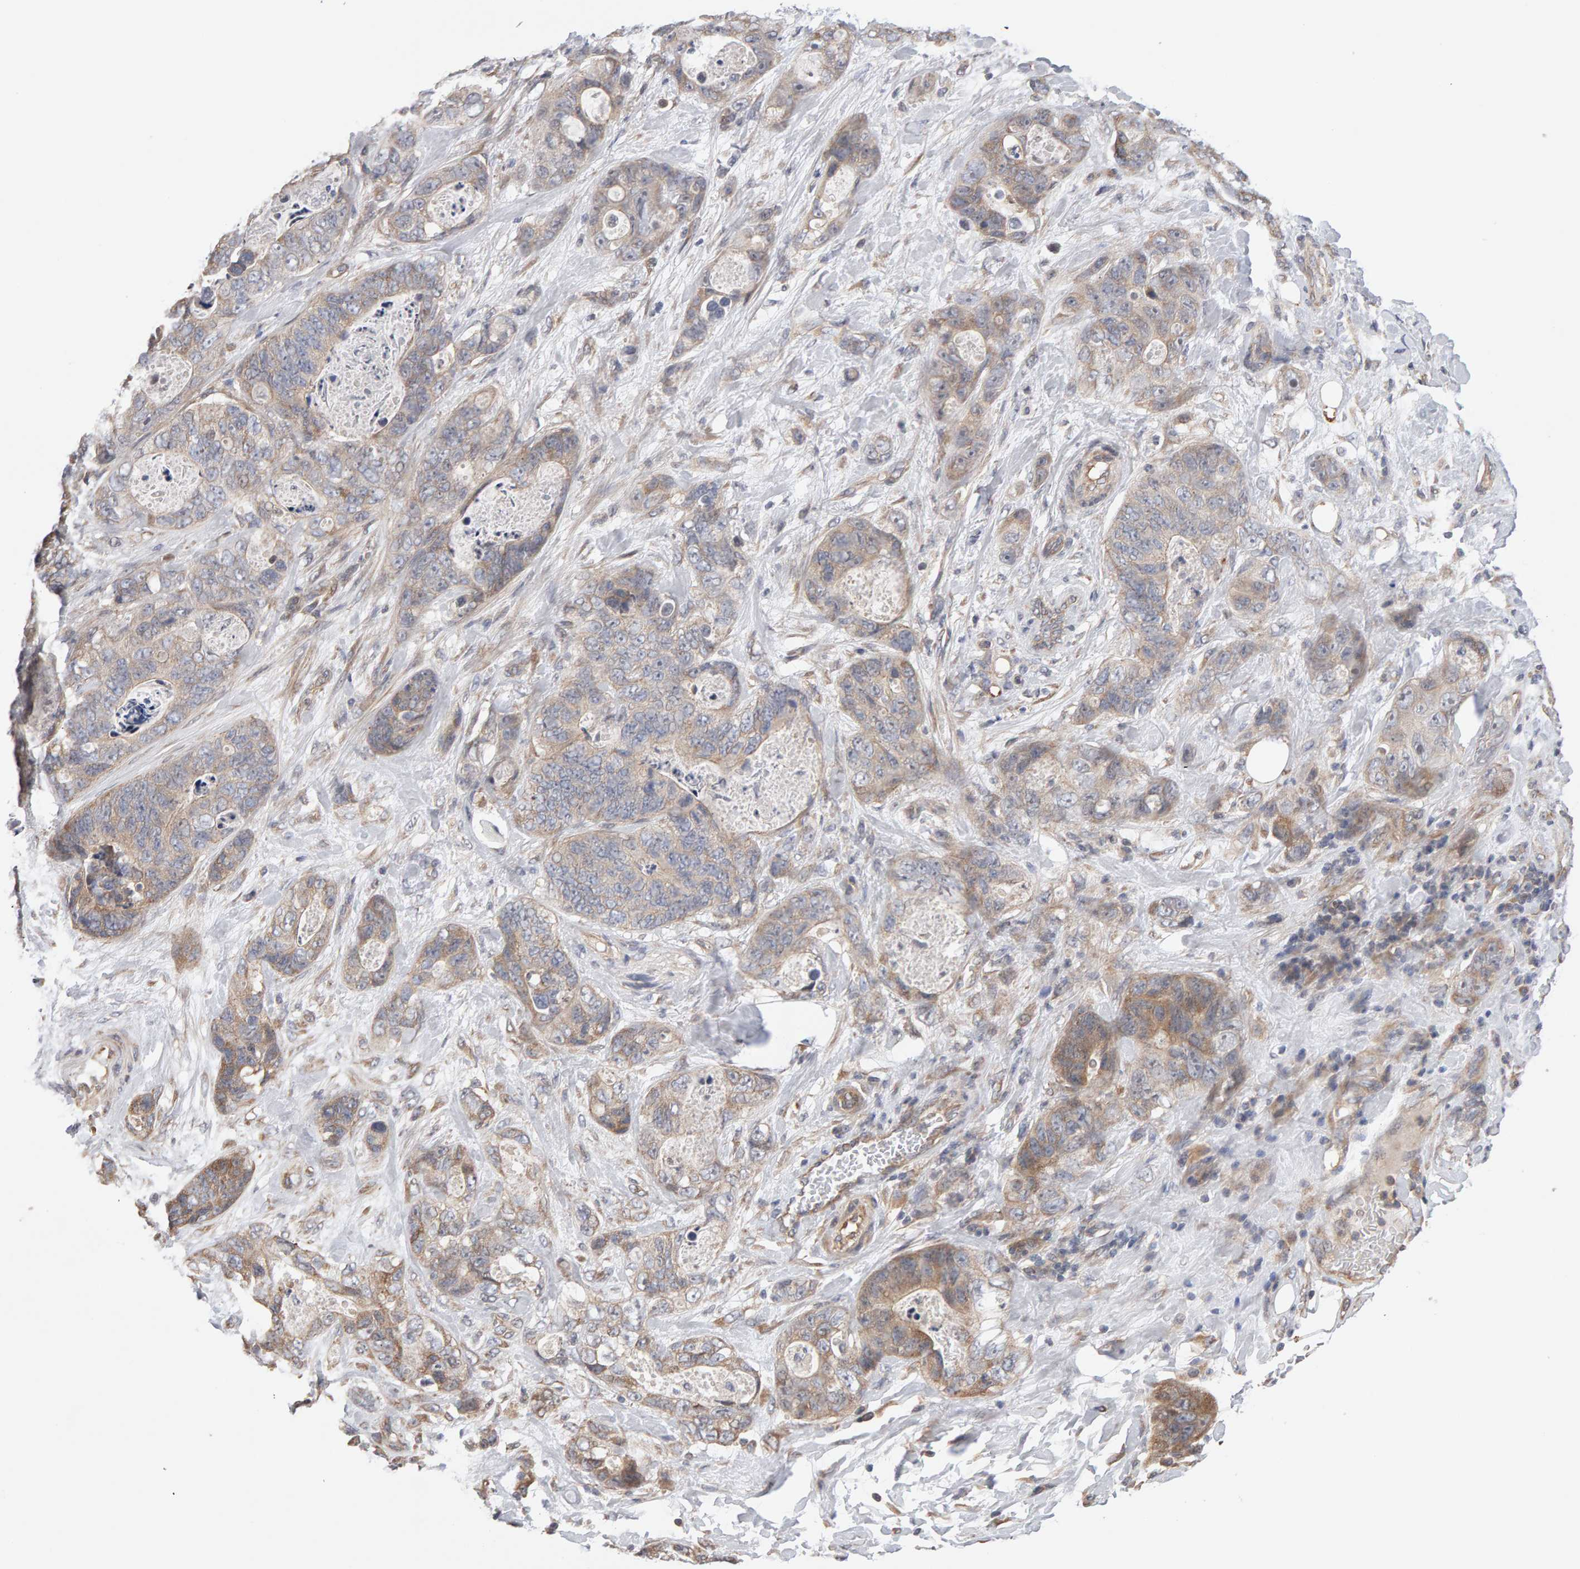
{"staining": {"intensity": "moderate", "quantity": "<25%", "location": "cytoplasmic/membranous"}, "tissue": "stomach cancer", "cell_type": "Tumor cells", "image_type": "cancer", "snomed": [{"axis": "morphology", "description": "Normal tissue, NOS"}, {"axis": "morphology", "description": "Adenocarcinoma, NOS"}, {"axis": "topography", "description": "Stomach"}], "caption": "The photomicrograph shows immunohistochemical staining of stomach adenocarcinoma. There is moderate cytoplasmic/membranous expression is present in about <25% of tumor cells. The staining was performed using DAB to visualize the protein expression in brown, while the nuclei were stained in blue with hematoxylin (Magnification: 20x).", "gene": "LZTS1", "patient": {"sex": "female", "age": 89}}